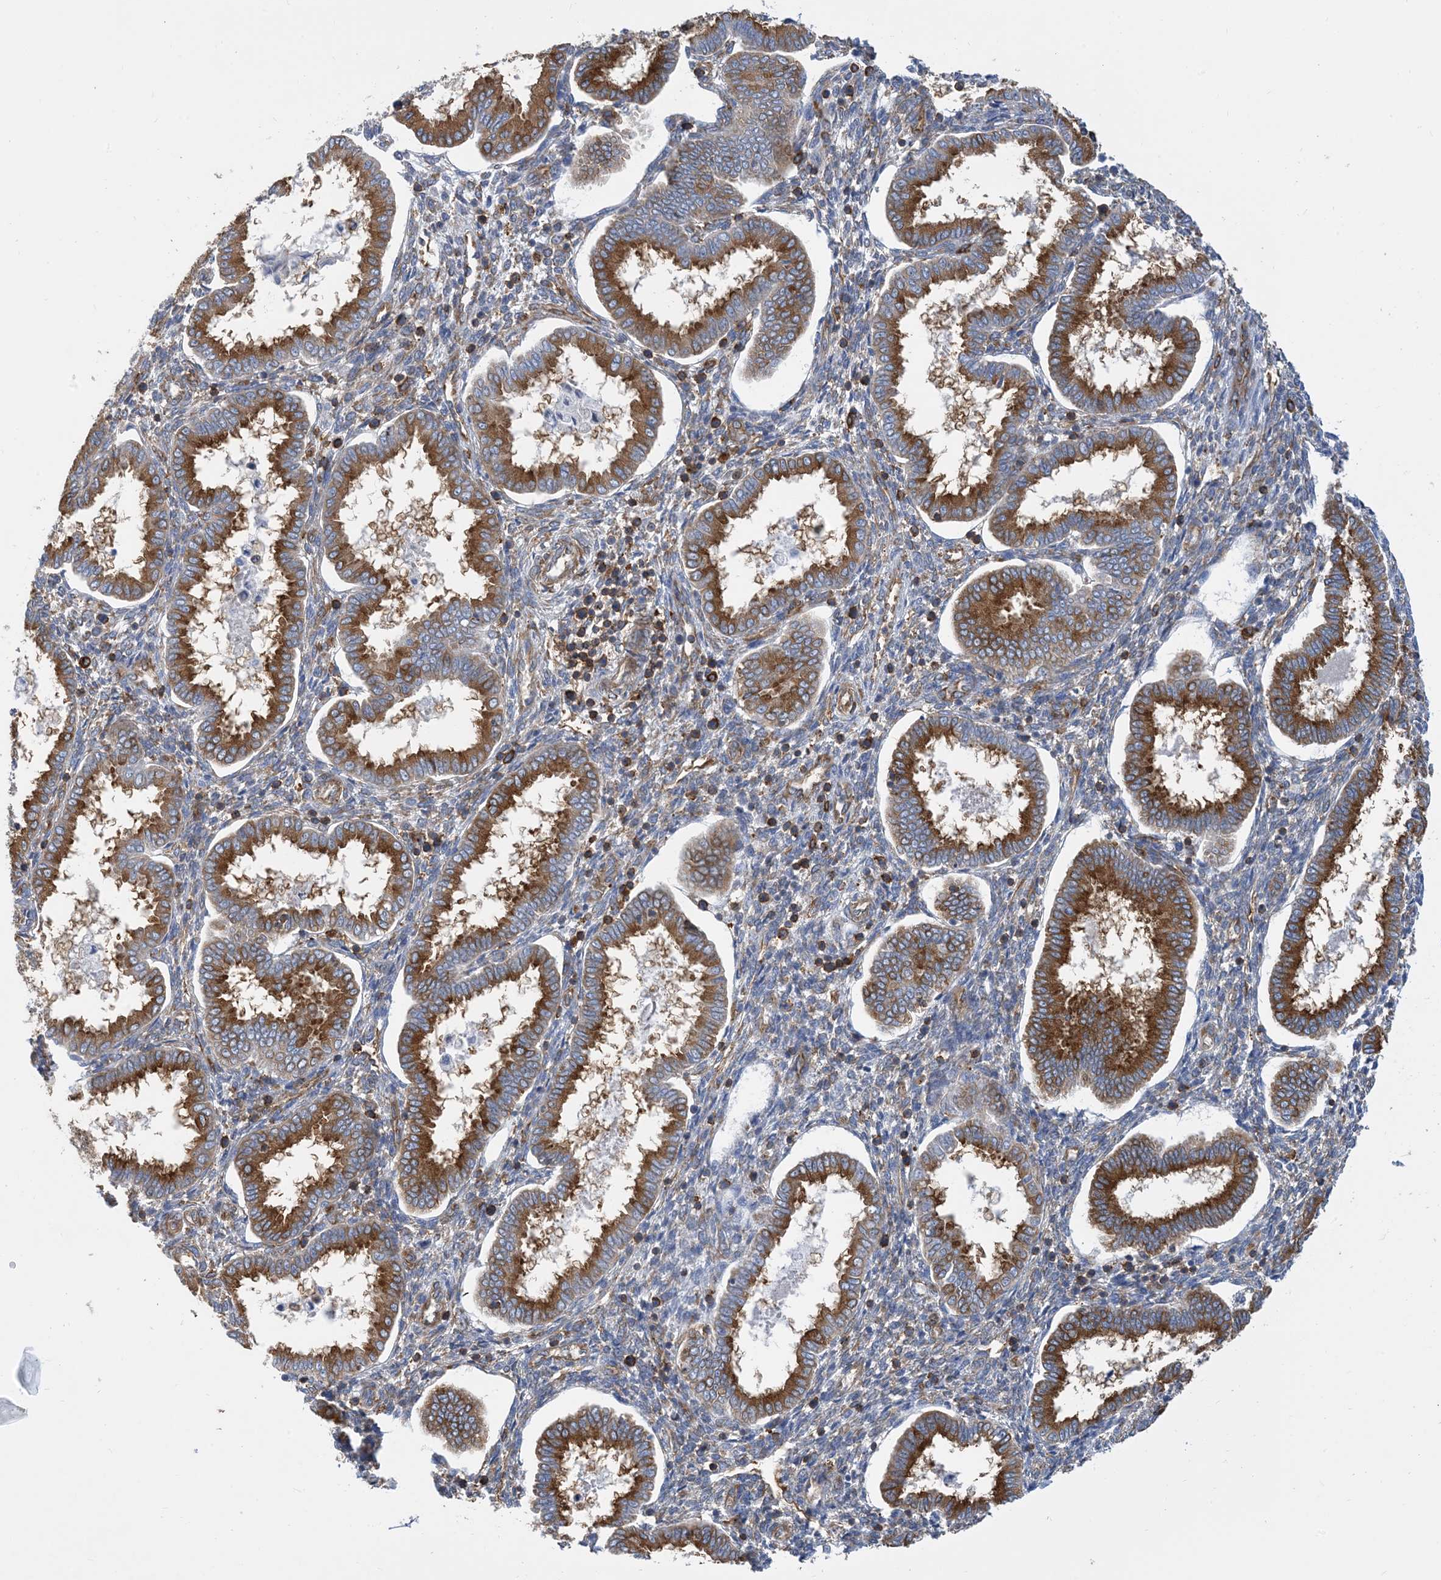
{"staining": {"intensity": "negative", "quantity": "none", "location": "none"}, "tissue": "endometrium", "cell_type": "Cells in endometrial stroma", "image_type": "normal", "snomed": [{"axis": "morphology", "description": "Normal tissue, NOS"}, {"axis": "topography", "description": "Endometrium"}], "caption": "High power microscopy image of an immunohistochemistry (IHC) photomicrograph of unremarkable endometrium, revealing no significant expression in cells in endometrial stroma.", "gene": "DYNC1LI1", "patient": {"sex": "female", "age": 24}}